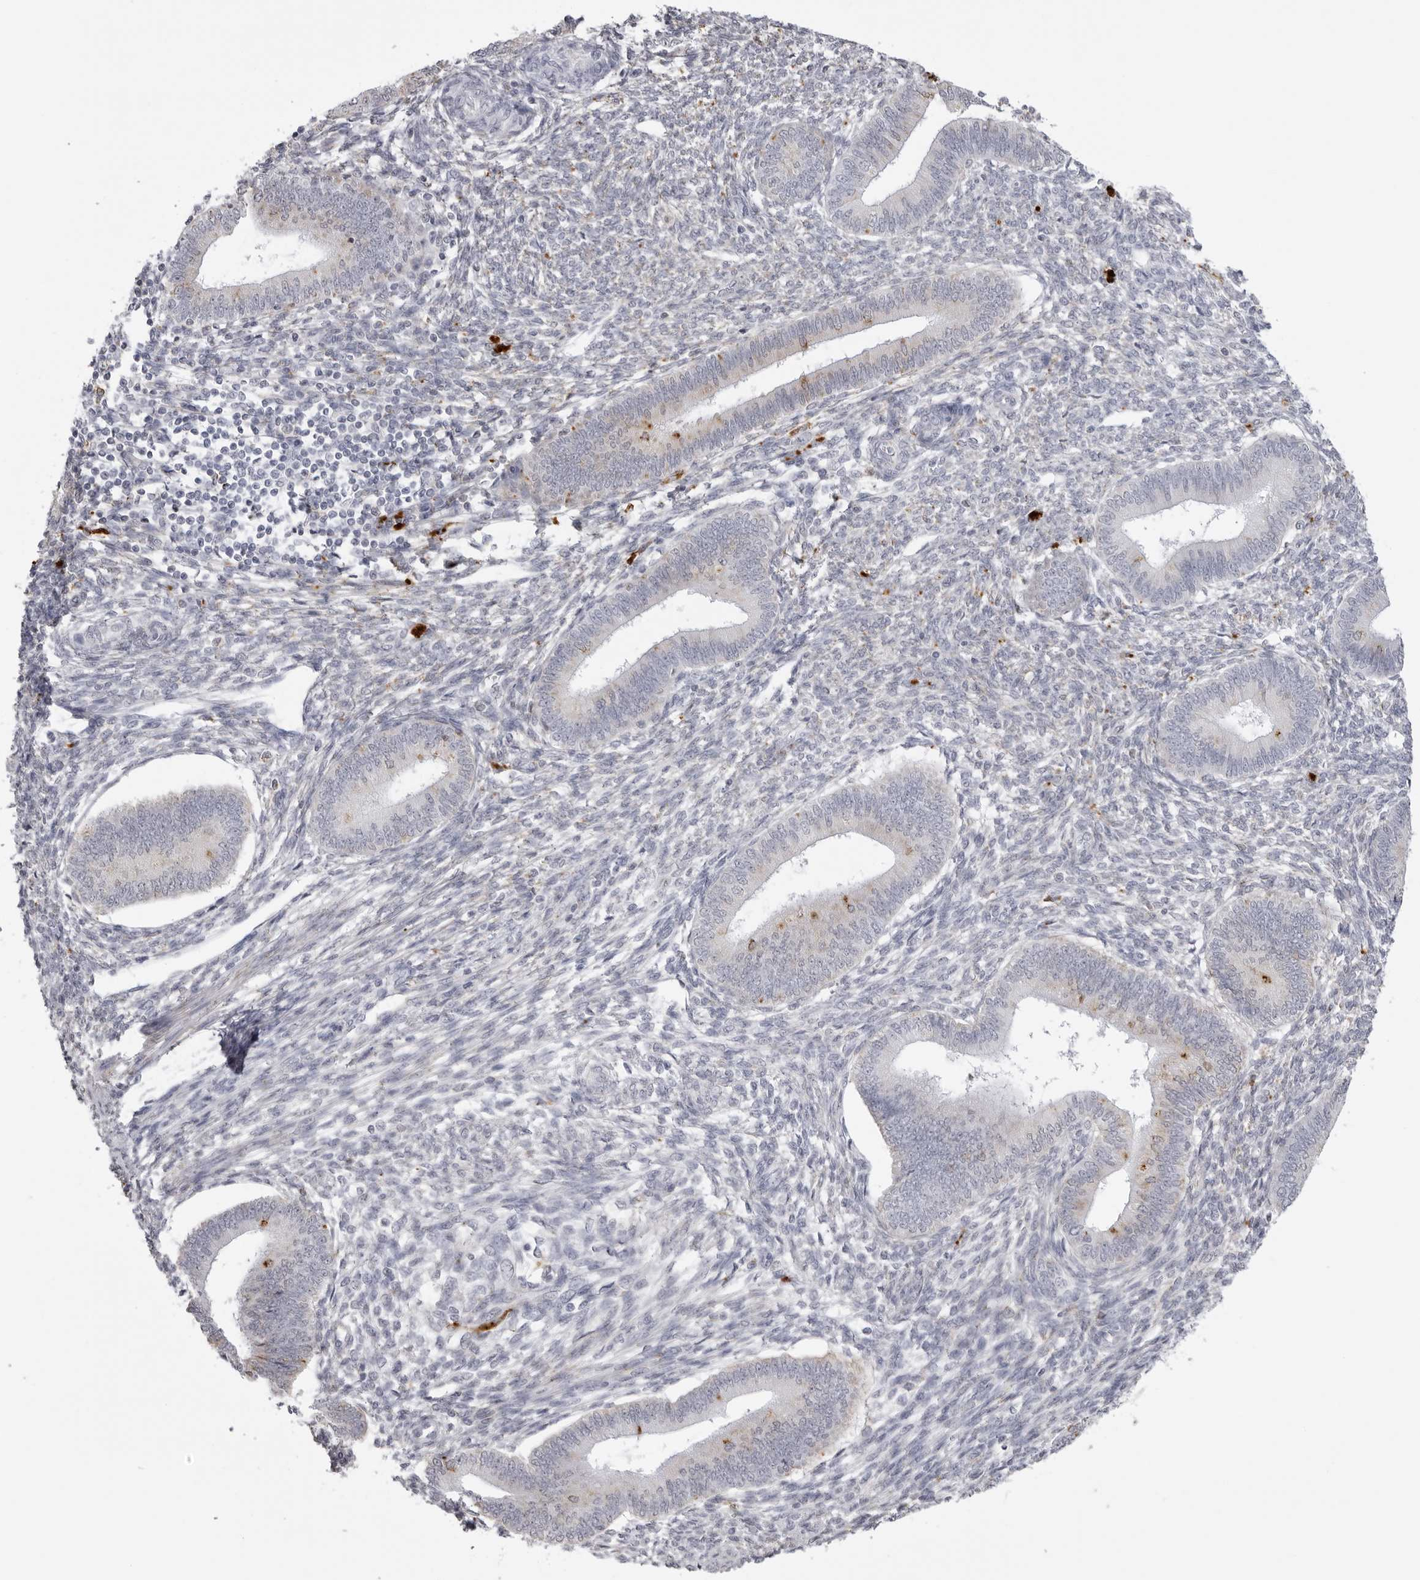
{"staining": {"intensity": "negative", "quantity": "none", "location": "none"}, "tissue": "endometrium", "cell_type": "Cells in endometrial stroma", "image_type": "normal", "snomed": [{"axis": "morphology", "description": "Normal tissue, NOS"}, {"axis": "topography", "description": "Endometrium"}], "caption": "A high-resolution histopathology image shows immunohistochemistry staining of benign endometrium, which displays no significant staining in cells in endometrial stroma.", "gene": "IL25", "patient": {"sex": "female", "age": 46}}